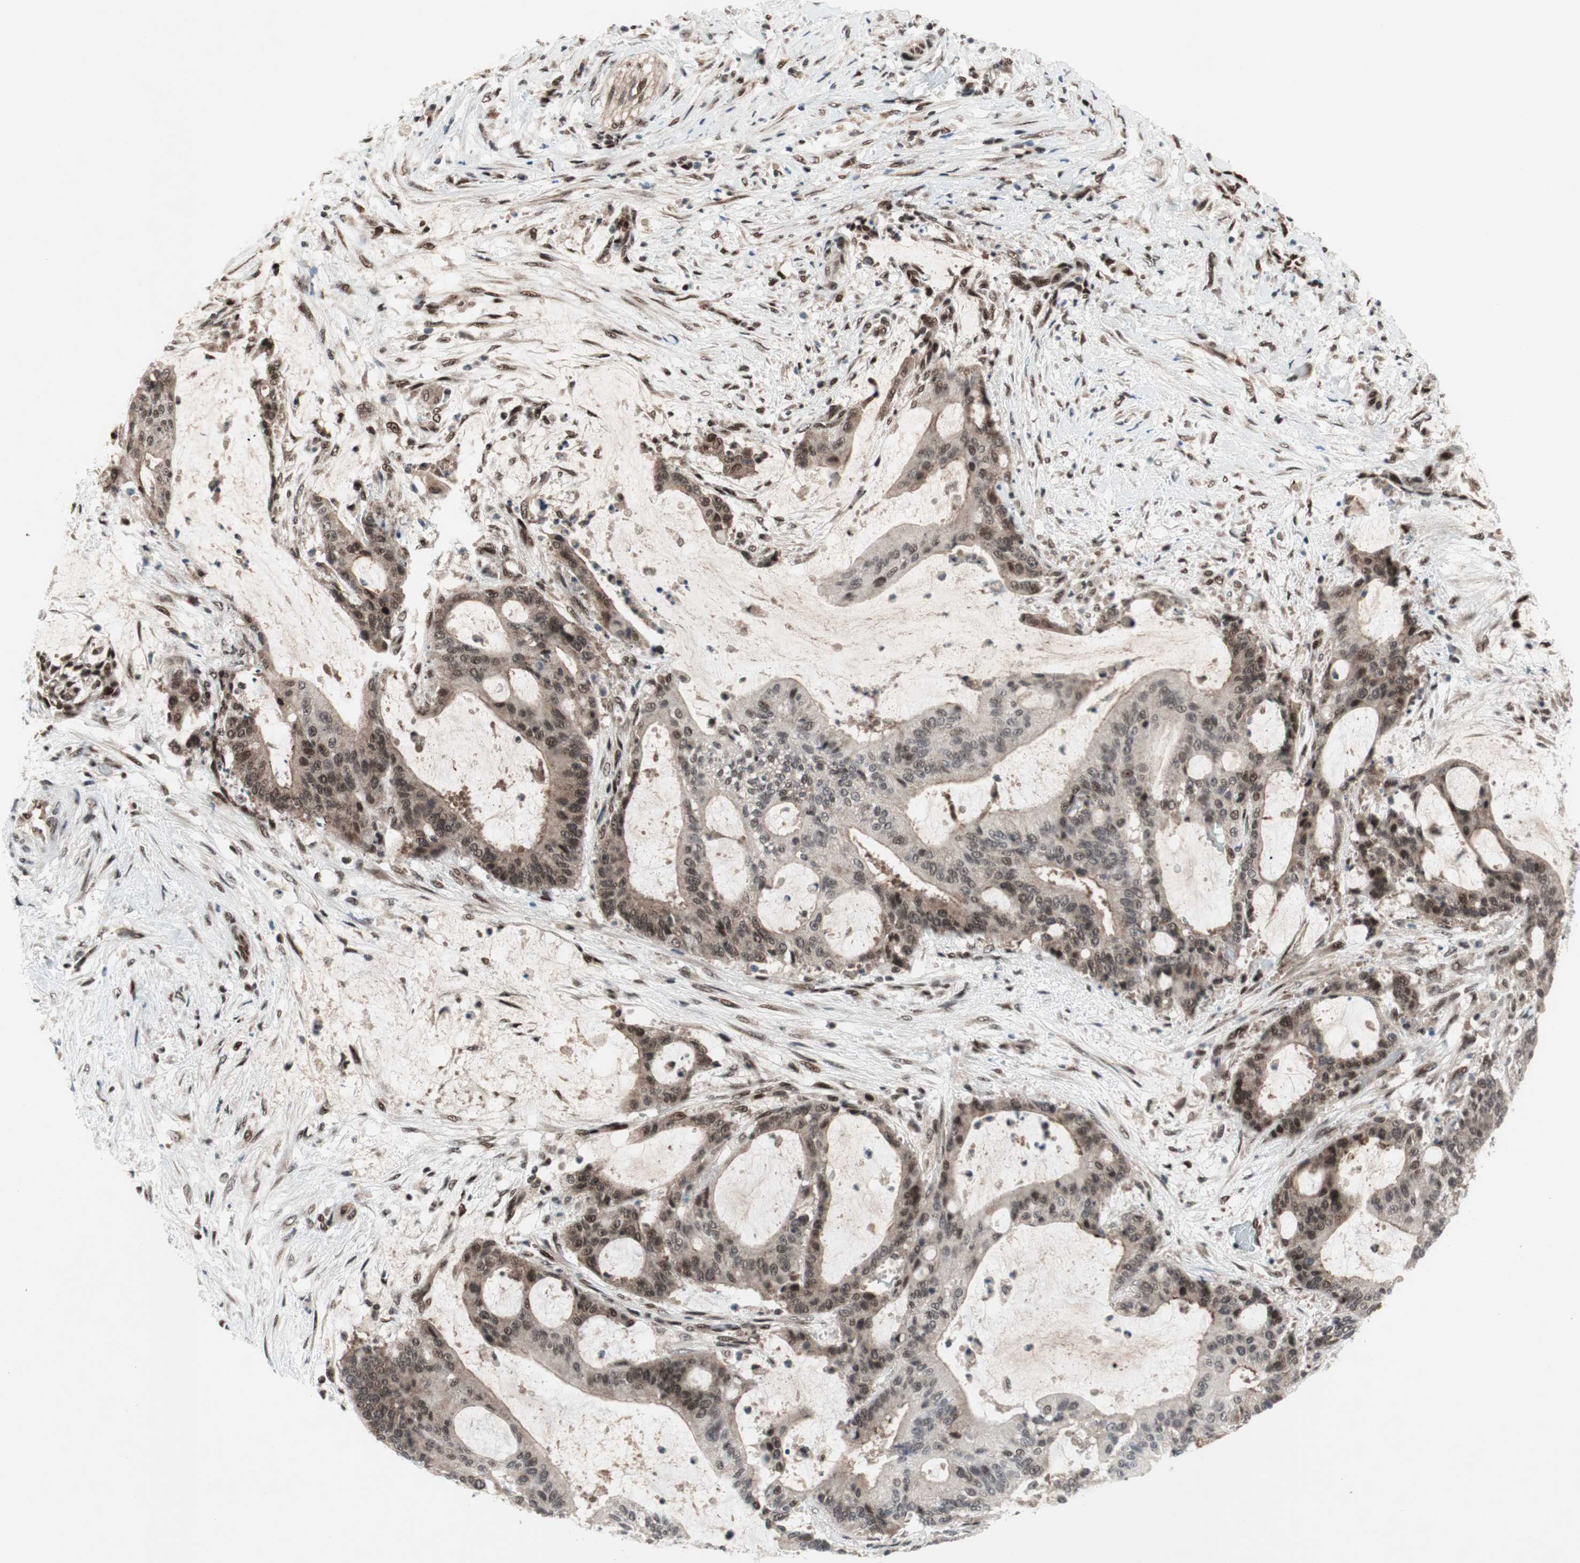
{"staining": {"intensity": "moderate", "quantity": "25%-75%", "location": "nuclear"}, "tissue": "liver cancer", "cell_type": "Tumor cells", "image_type": "cancer", "snomed": [{"axis": "morphology", "description": "Cholangiocarcinoma"}, {"axis": "topography", "description": "Liver"}], "caption": "Liver cholangiocarcinoma tissue reveals moderate nuclear staining in about 25%-75% of tumor cells", "gene": "TCF12", "patient": {"sex": "female", "age": 73}}